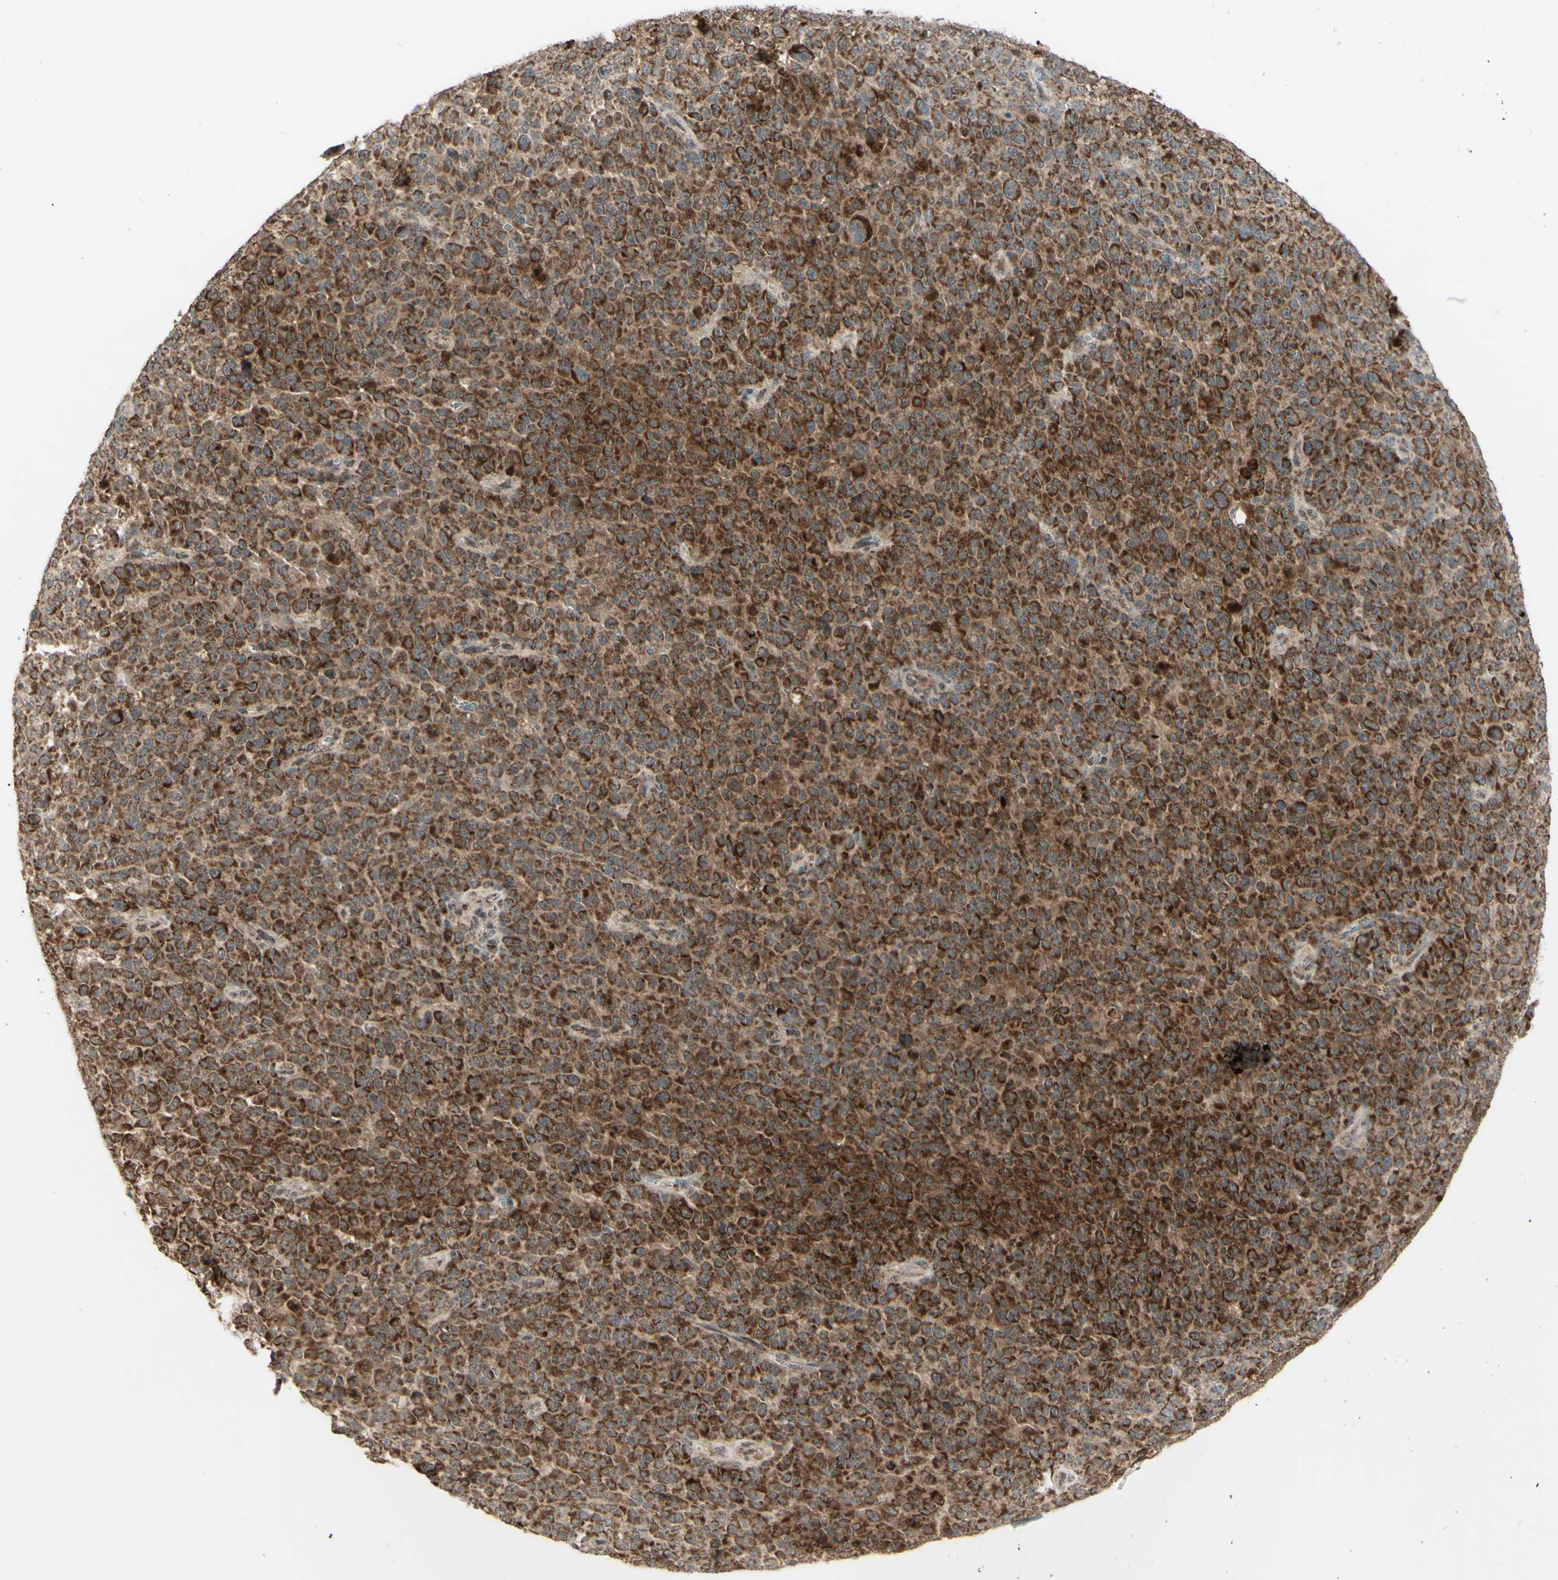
{"staining": {"intensity": "strong", "quantity": ">75%", "location": "cytoplasmic/membranous"}, "tissue": "melanoma", "cell_type": "Tumor cells", "image_type": "cancer", "snomed": [{"axis": "morphology", "description": "Malignant melanoma, NOS"}, {"axis": "topography", "description": "Skin"}], "caption": "Melanoma stained for a protein (brown) exhibits strong cytoplasmic/membranous positive expression in approximately >75% of tumor cells.", "gene": "DHRS3", "patient": {"sex": "female", "age": 82}}